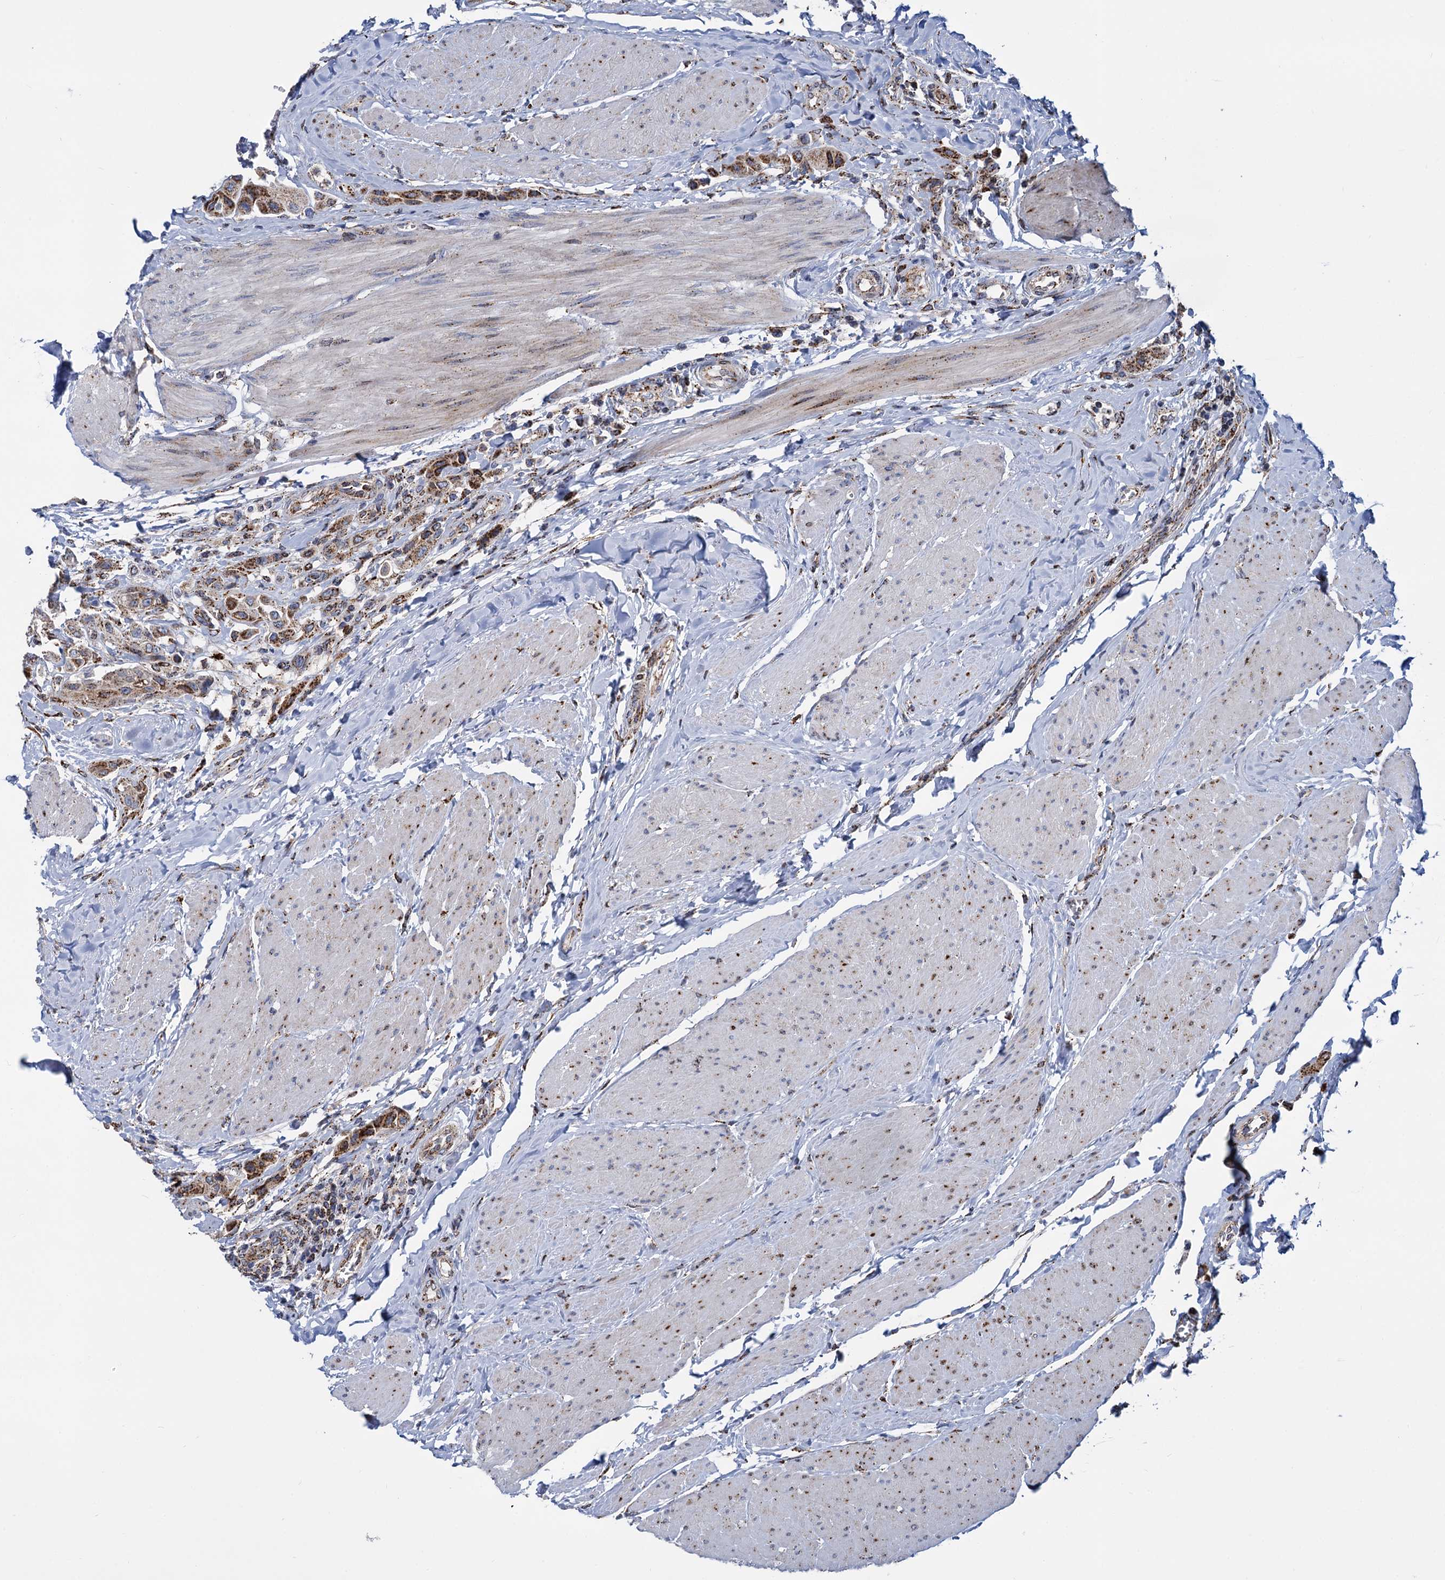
{"staining": {"intensity": "moderate", "quantity": ">75%", "location": "cytoplasmic/membranous"}, "tissue": "urothelial cancer", "cell_type": "Tumor cells", "image_type": "cancer", "snomed": [{"axis": "morphology", "description": "Urothelial carcinoma, High grade"}, {"axis": "topography", "description": "Urinary bladder"}], "caption": "Immunohistochemical staining of urothelial cancer shows medium levels of moderate cytoplasmic/membranous protein expression in approximately >75% of tumor cells. Using DAB (brown) and hematoxylin (blue) stains, captured at high magnification using brightfield microscopy.", "gene": "SUPT20H", "patient": {"sex": "male", "age": 50}}